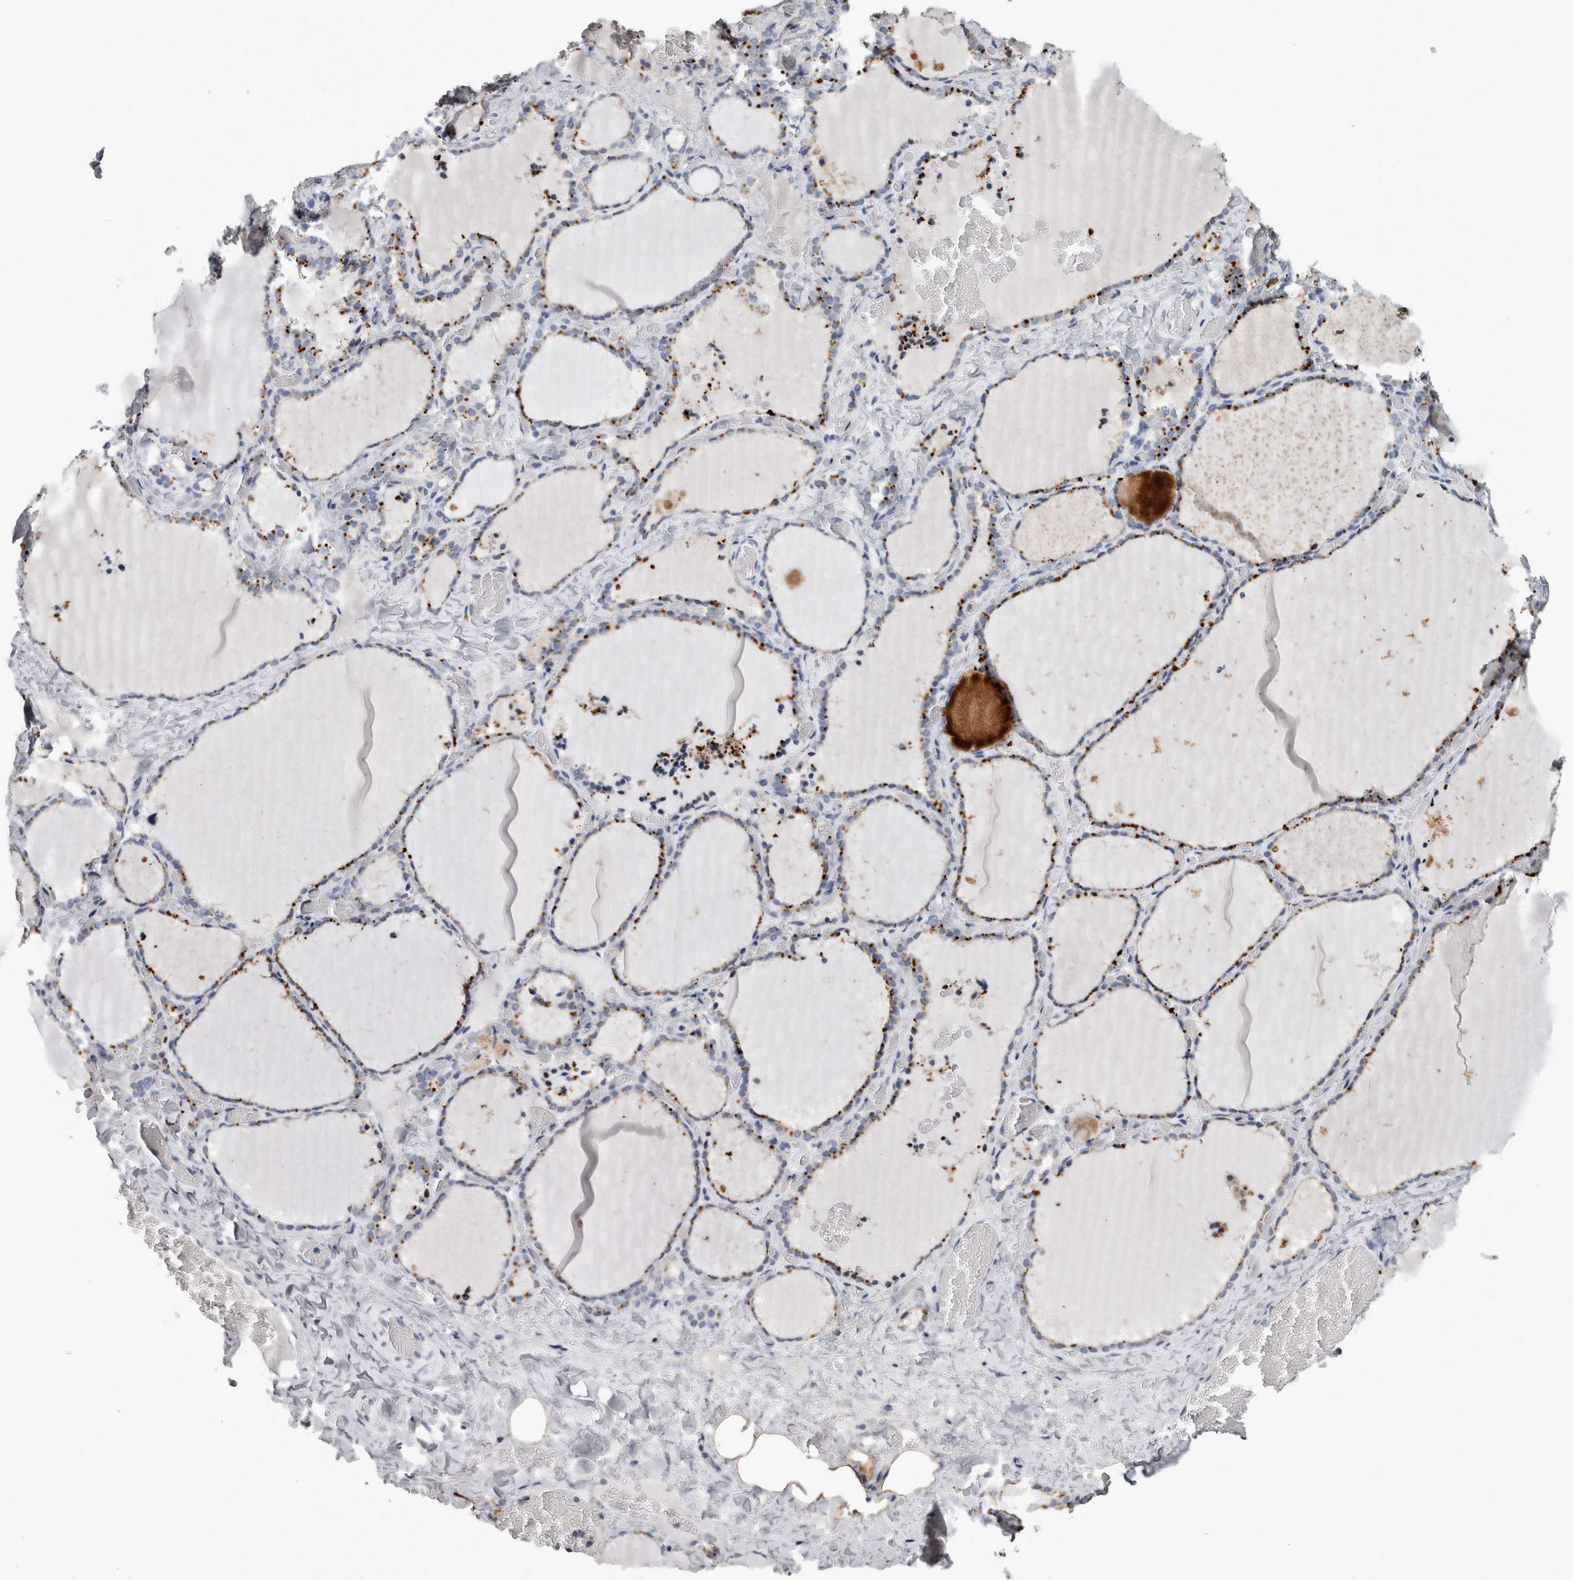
{"staining": {"intensity": "moderate", "quantity": ">75%", "location": "cytoplasmic/membranous"}, "tissue": "thyroid gland", "cell_type": "Glandular cells", "image_type": "normal", "snomed": [{"axis": "morphology", "description": "Normal tissue, NOS"}, {"axis": "topography", "description": "Thyroid gland"}], "caption": "A medium amount of moderate cytoplasmic/membranous expression is identified in approximately >75% of glandular cells in normal thyroid gland. (IHC, brightfield microscopy, high magnification).", "gene": "DPP7", "patient": {"sex": "female", "age": 22}}